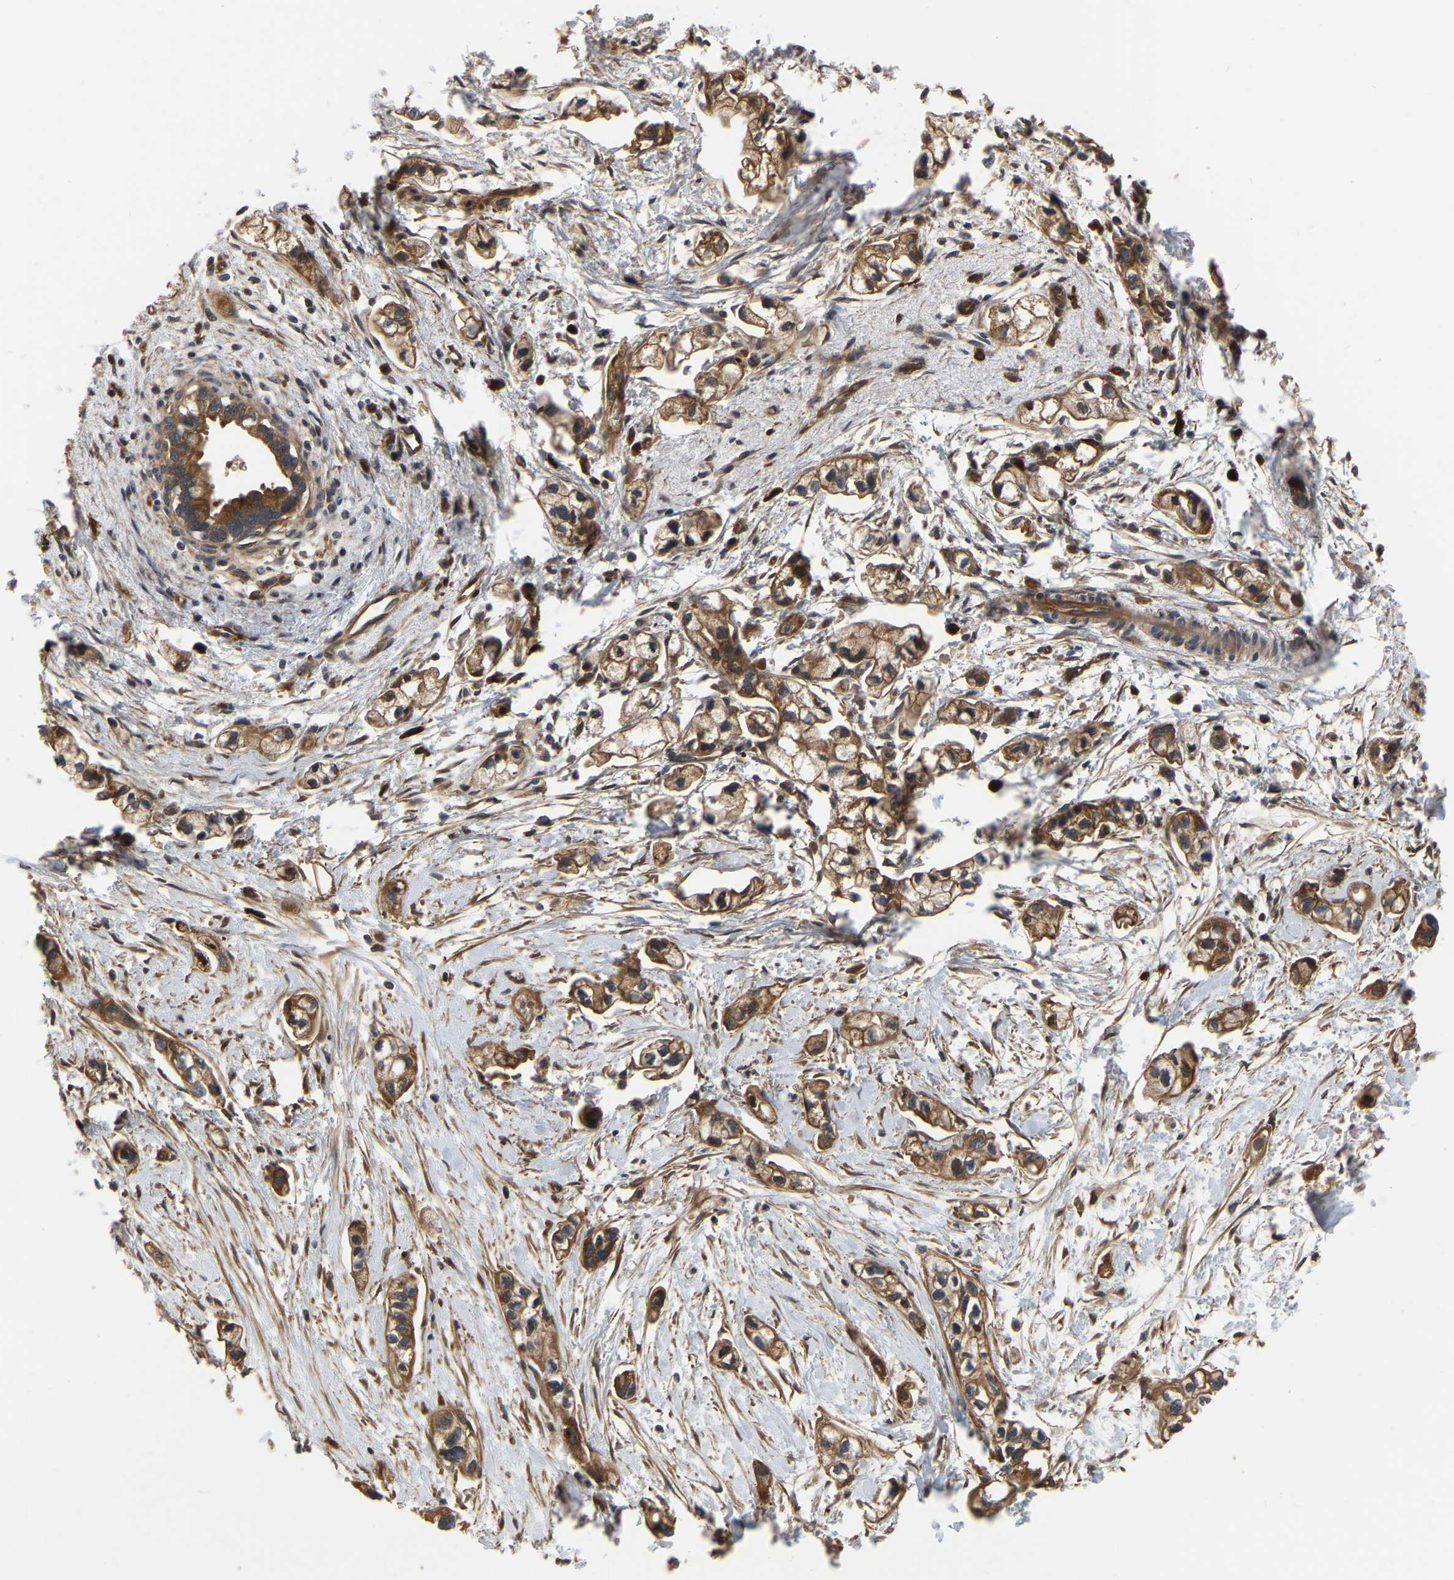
{"staining": {"intensity": "moderate", "quantity": ">75%", "location": "cytoplasmic/membranous"}, "tissue": "pancreatic cancer", "cell_type": "Tumor cells", "image_type": "cancer", "snomed": [{"axis": "morphology", "description": "Adenocarcinoma, NOS"}, {"axis": "topography", "description": "Pancreas"}], "caption": "Immunohistochemical staining of adenocarcinoma (pancreatic) exhibits moderate cytoplasmic/membranous protein expression in approximately >75% of tumor cells.", "gene": "GARS1", "patient": {"sex": "male", "age": 74}}